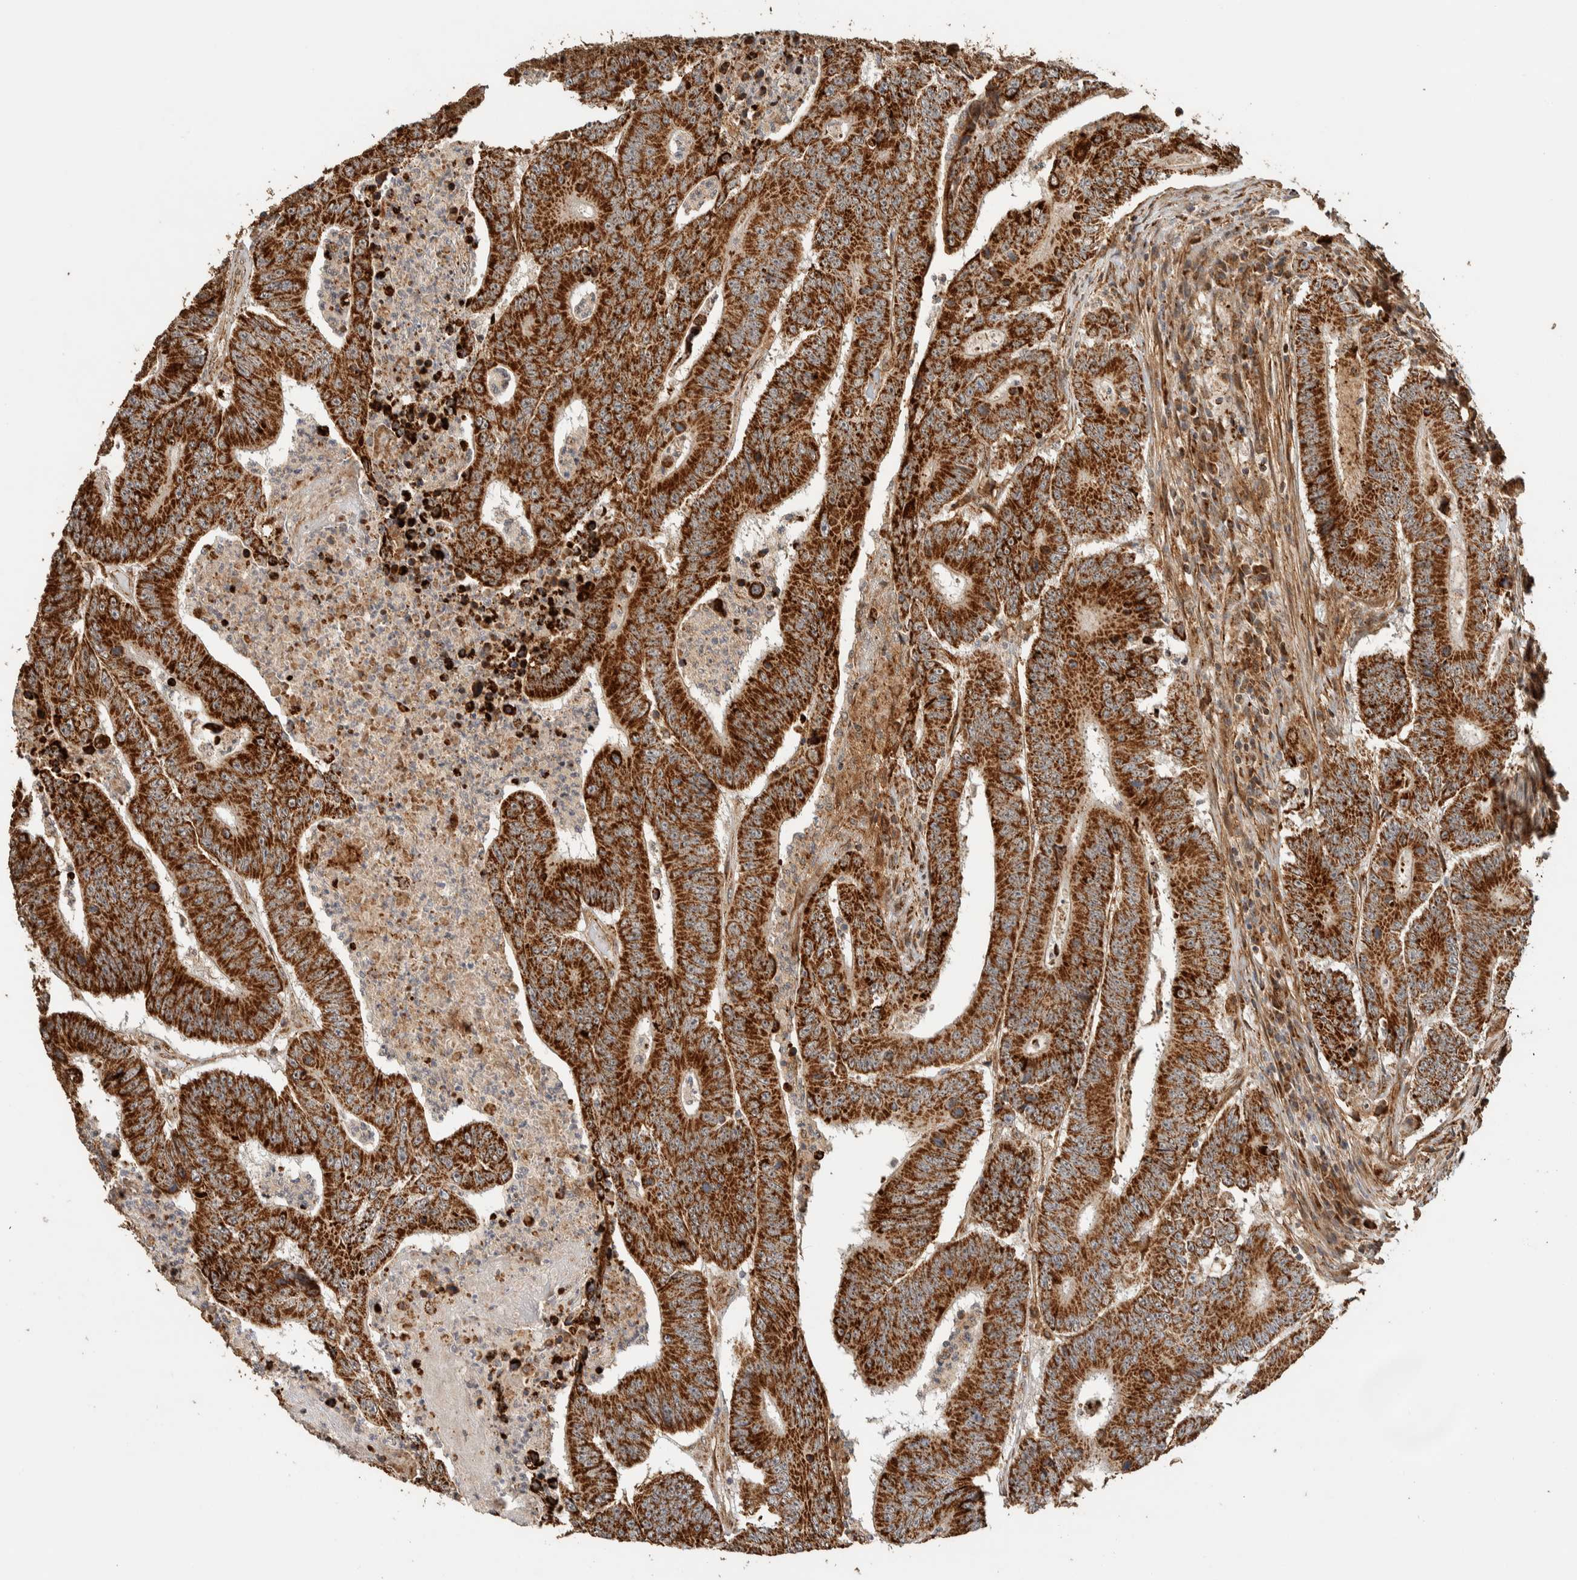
{"staining": {"intensity": "strong", "quantity": ">75%", "location": "cytoplasmic/membranous"}, "tissue": "colorectal cancer", "cell_type": "Tumor cells", "image_type": "cancer", "snomed": [{"axis": "morphology", "description": "Adenocarcinoma, NOS"}, {"axis": "topography", "description": "Colon"}], "caption": "Immunohistochemical staining of colorectal adenocarcinoma demonstrates high levels of strong cytoplasmic/membranous protein expression in approximately >75% of tumor cells.", "gene": "KIF9", "patient": {"sex": "male", "age": 83}}